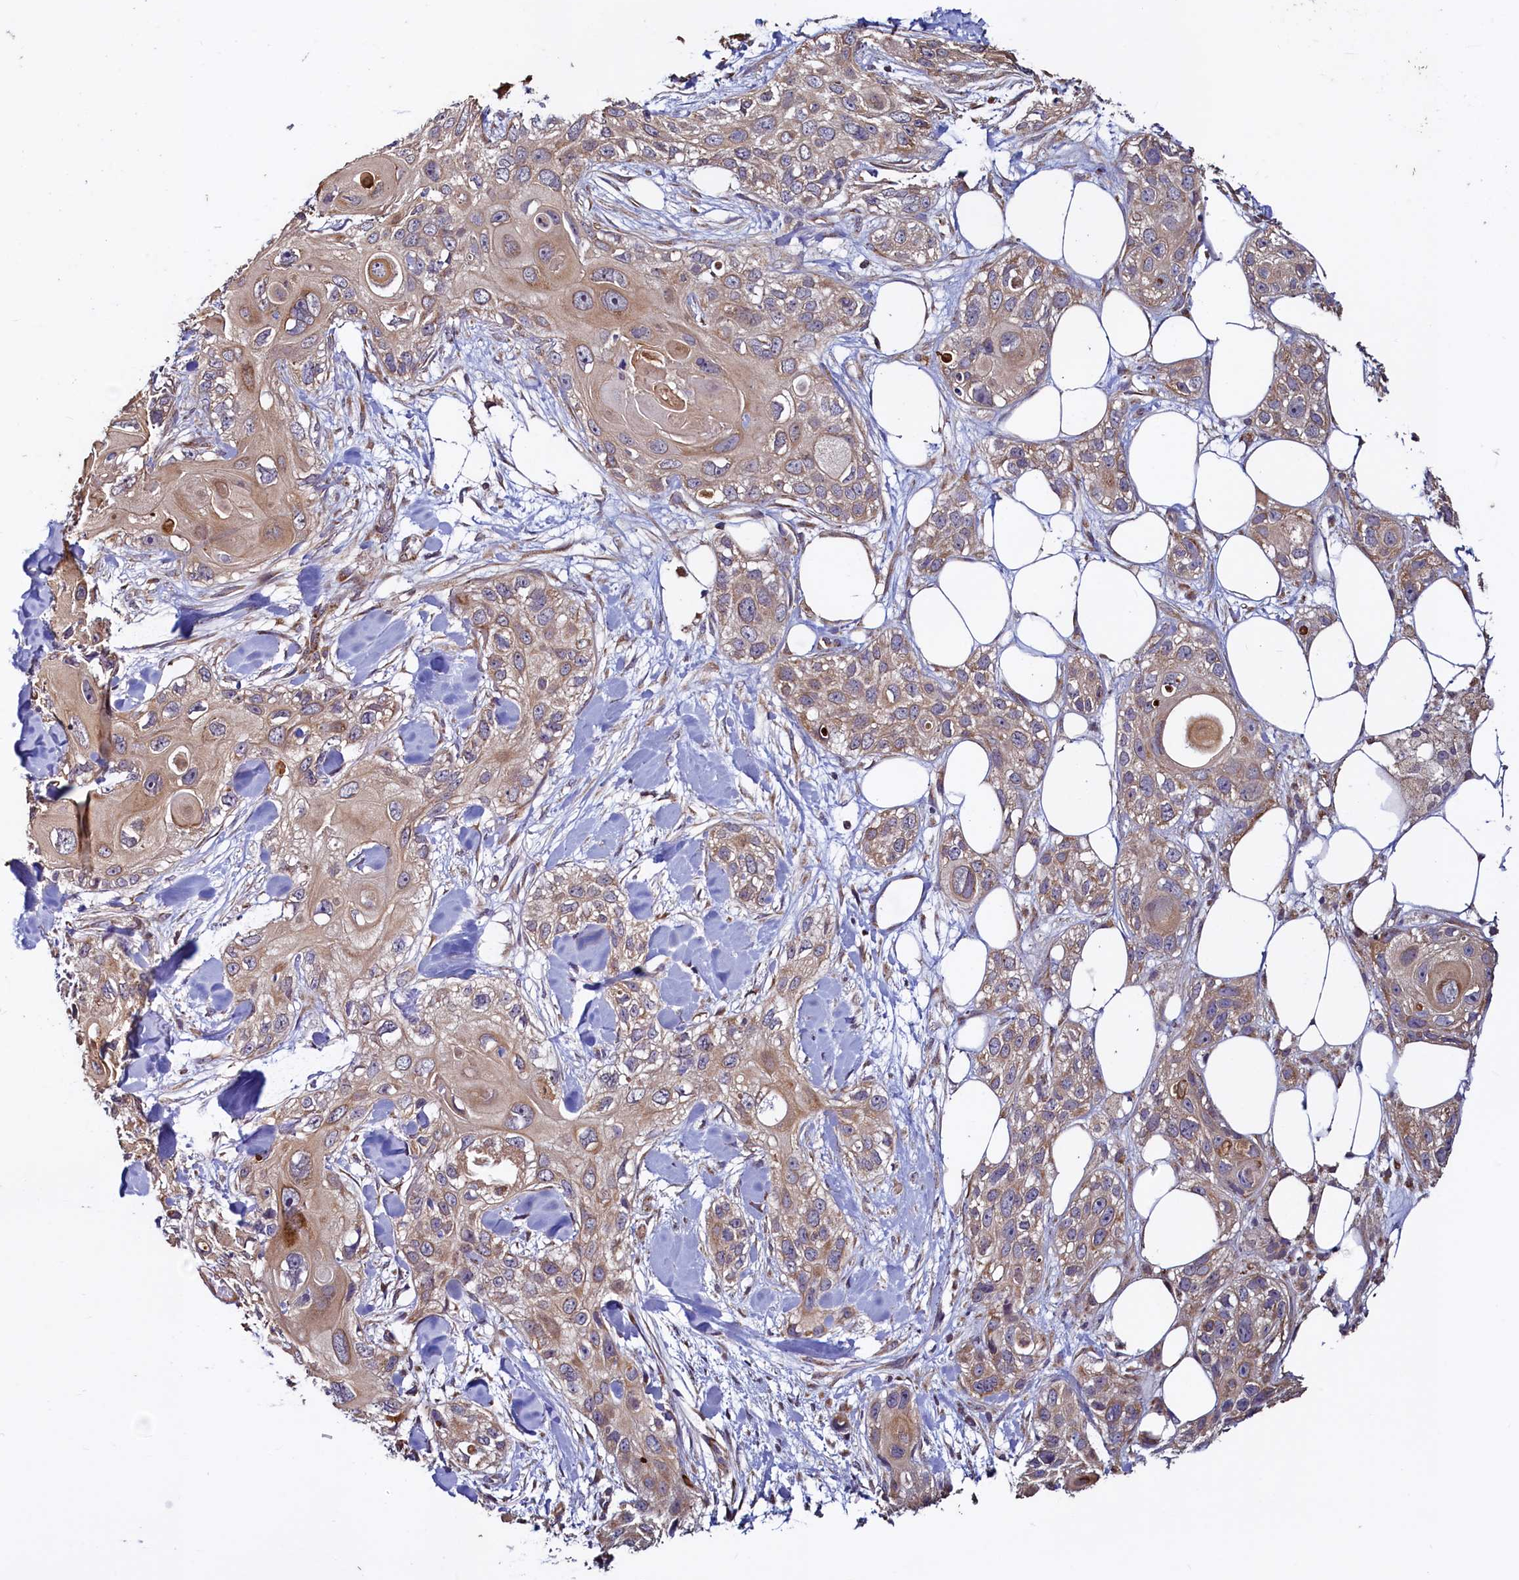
{"staining": {"intensity": "weak", "quantity": ">75%", "location": "cytoplasmic/membranous"}, "tissue": "skin cancer", "cell_type": "Tumor cells", "image_type": "cancer", "snomed": [{"axis": "morphology", "description": "Normal tissue, NOS"}, {"axis": "morphology", "description": "Squamous cell carcinoma, NOS"}, {"axis": "topography", "description": "Skin"}], "caption": "A histopathology image showing weak cytoplasmic/membranous staining in about >75% of tumor cells in skin cancer (squamous cell carcinoma), as visualized by brown immunohistochemical staining.", "gene": "RBFA", "patient": {"sex": "male", "age": 72}}